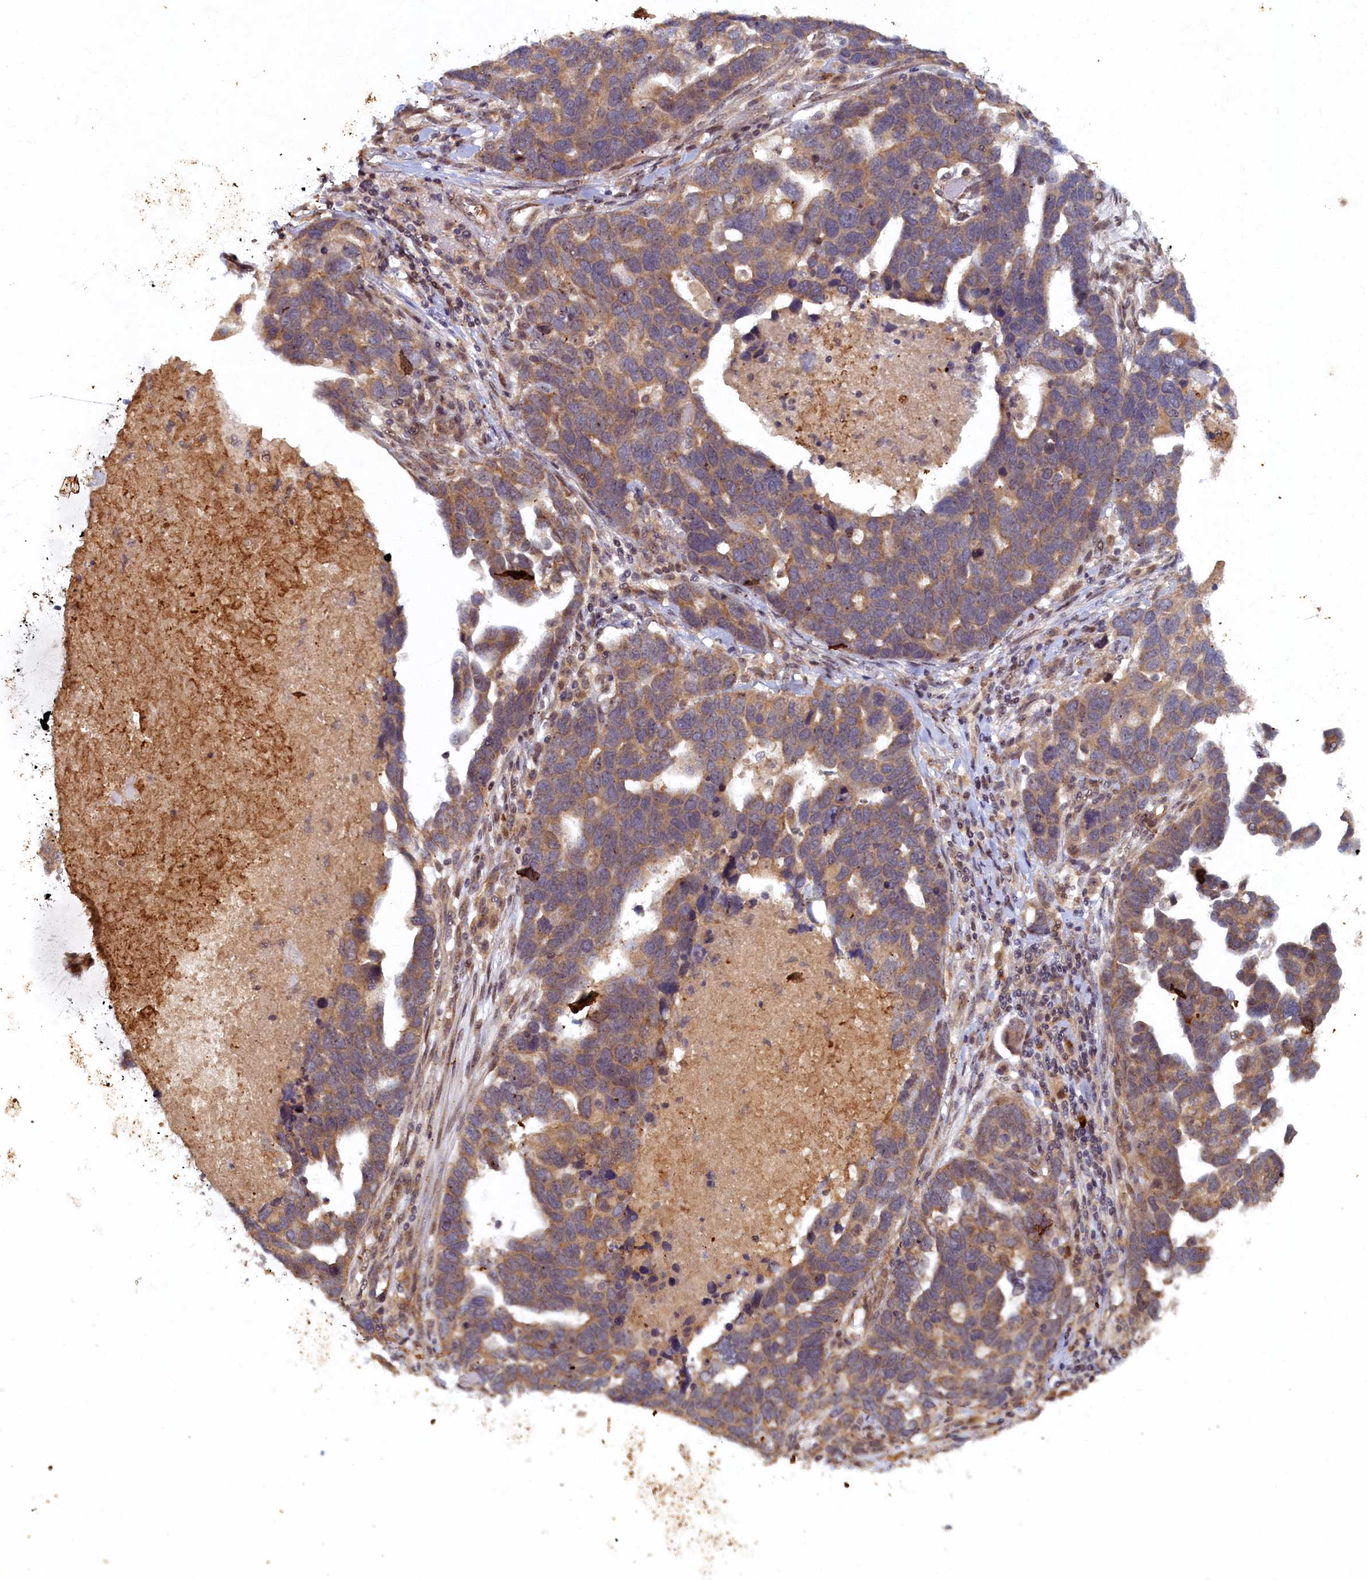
{"staining": {"intensity": "moderate", "quantity": "25%-75%", "location": "cytoplasmic/membranous"}, "tissue": "ovarian cancer", "cell_type": "Tumor cells", "image_type": "cancer", "snomed": [{"axis": "morphology", "description": "Cystadenocarcinoma, serous, NOS"}, {"axis": "topography", "description": "Ovary"}], "caption": "The histopathology image displays immunohistochemical staining of ovarian cancer. There is moderate cytoplasmic/membranous staining is seen in about 25%-75% of tumor cells. The staining was performed using DAB (3,3'-diaminobenzidine), with brown indicating positive protein expression. Nuclei are stained blue with hematoxylin.", "gene": "CEP20", "patient": {"sex": "female", "age": 54}}